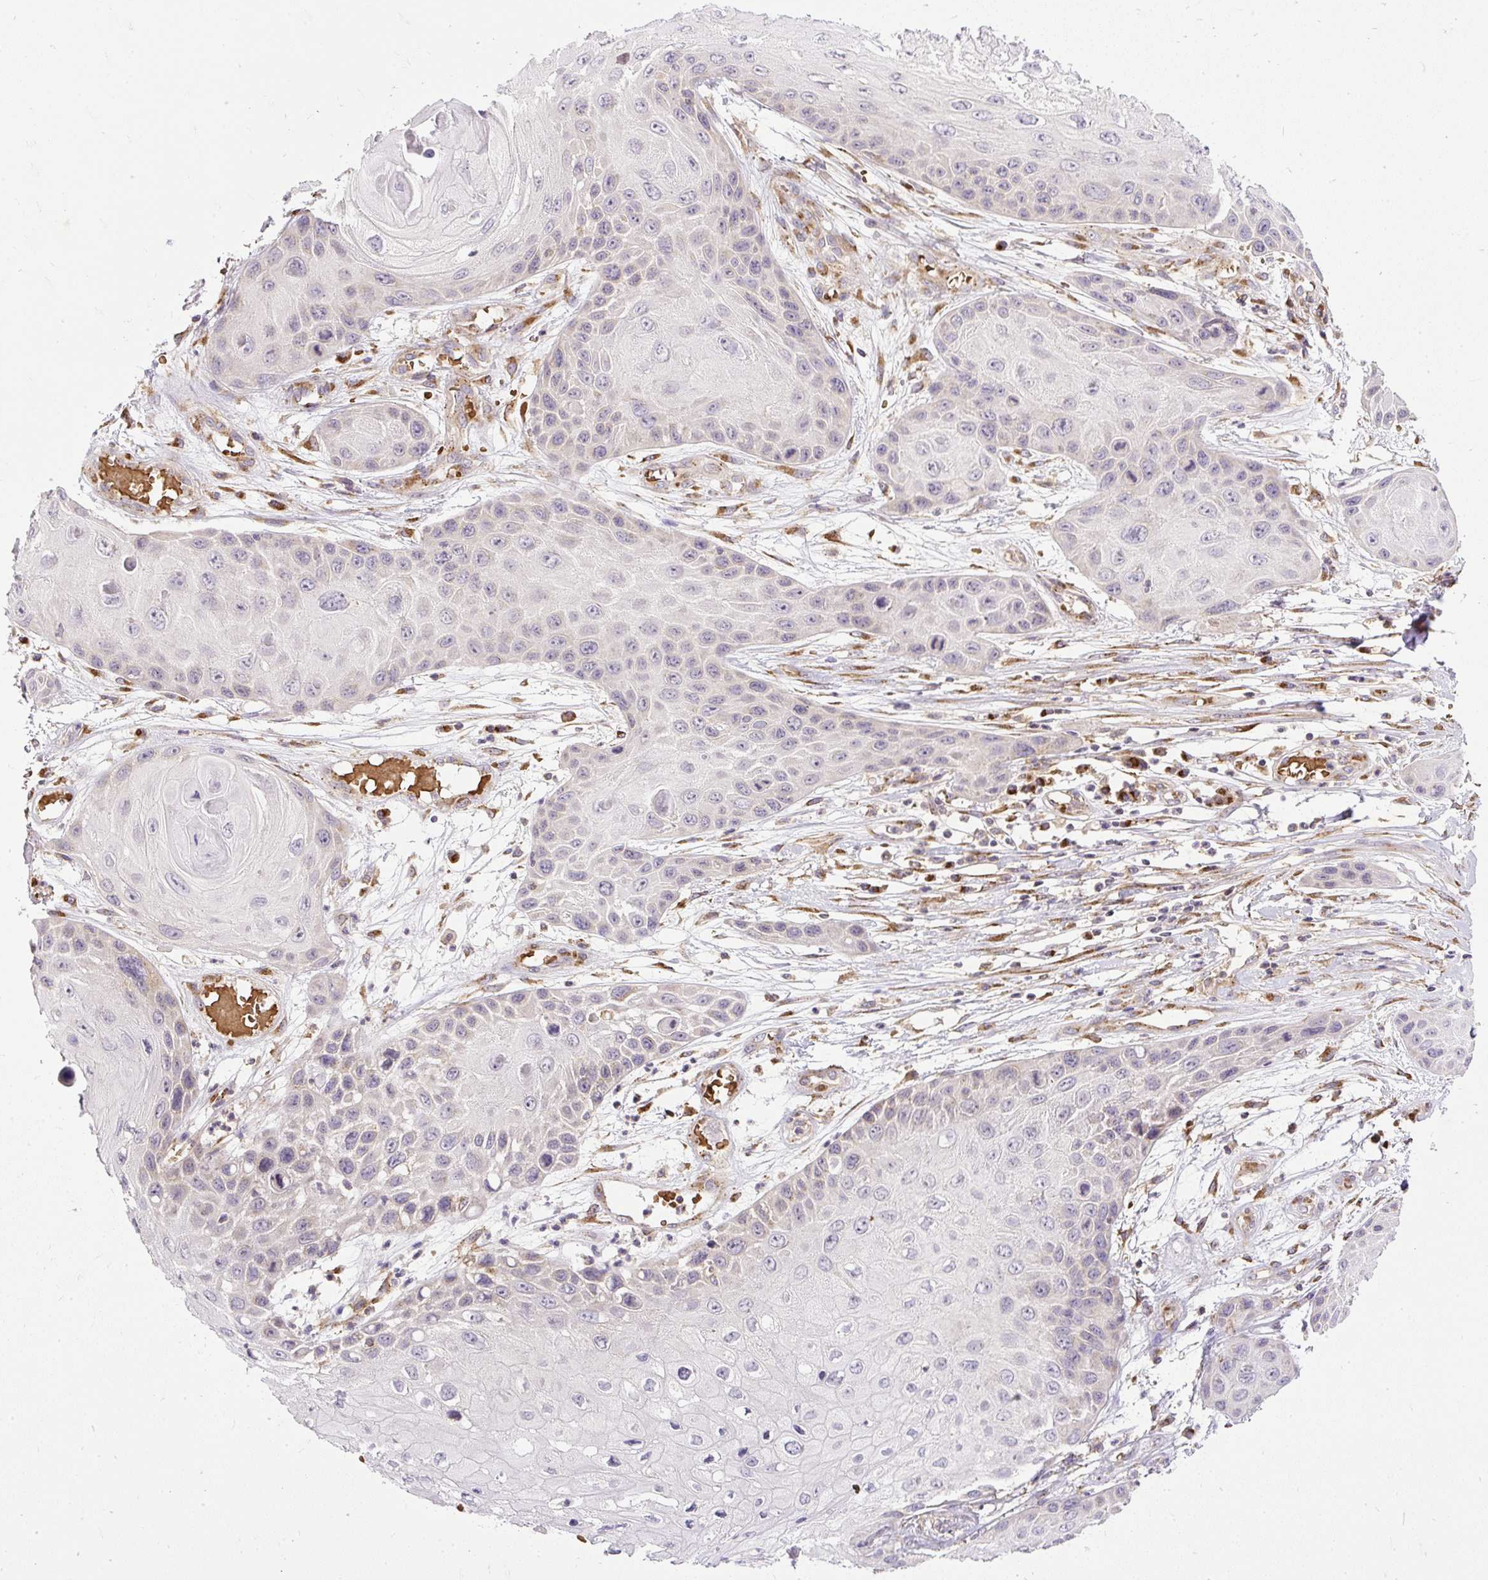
{"staining": {"intensity": "negative", "quantity": "none", "location": "none"}, "tissue": "skin cancer", "cell_type": "Tumor cells", "image_type": "cancer", "snomed": [{"axis": "morphology", "description": "Squamous cell carcinoma, NOS"}, {"axis": "topography", "description": "Skin"}, {"axis": "topography", "description": "Vulva"}], "caption": "Tumor cells are negative for brown protein staining in skin cancer. Nuclei are stained in blue.", "gene": "SMC4", "patient": {"sex": "female", "age": 44}}